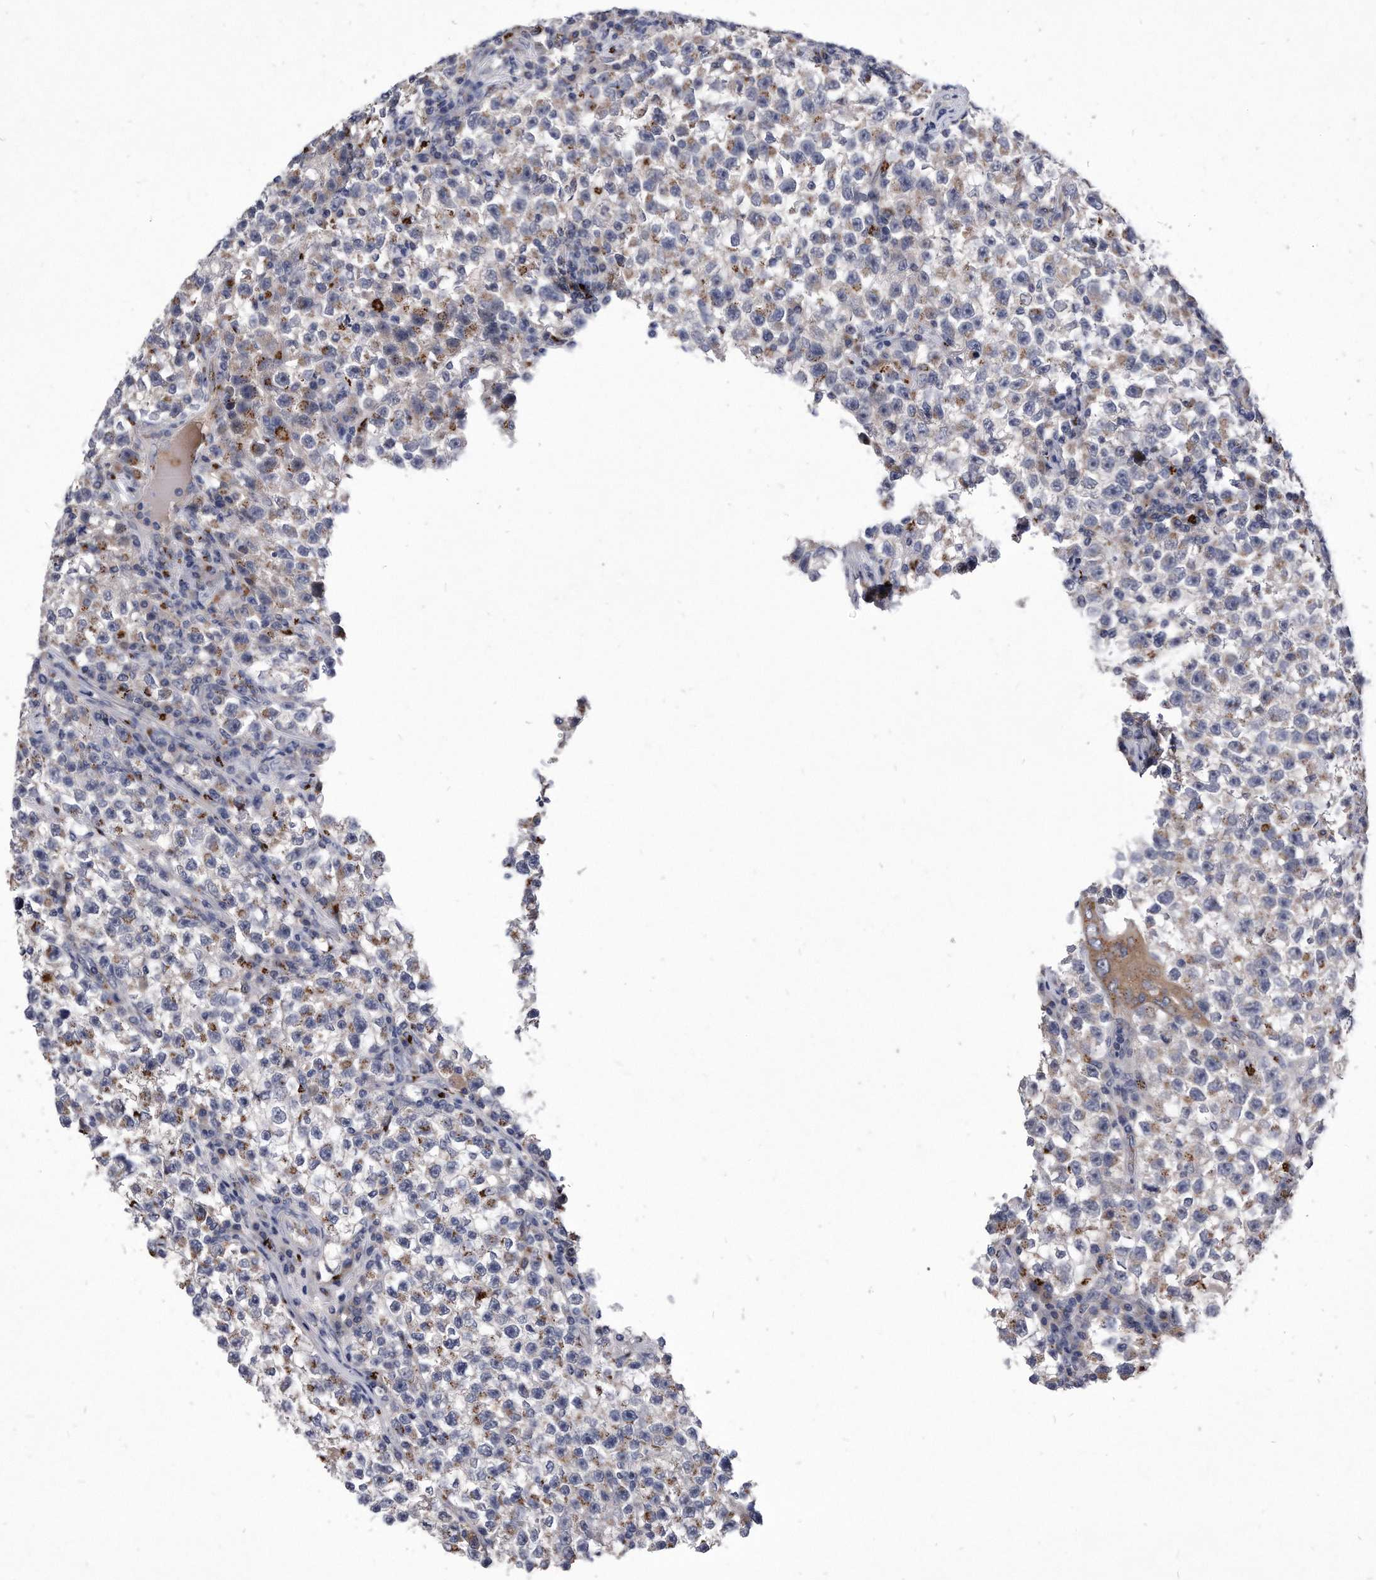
{"staining": {"intensity": "weak", "quantity": "25%-75%", "location": "cytoplasmic/membranous"}, "tissue": "testis cancer", "cell_type": "Tumor cells", "image_type": "cancer", "snomed": [{"axis": "morphology", "description": "Seminoma, NOS"}, {"axis": "topography", "description": "Testis"}], "caption": "This is an image of IHC staining of testis cancer (seminoma), which shows weak expression in the cytoplasmic/membranous of tumor cells.", "gene": "MGAT4A", "patient": {"sex": "male", "age": 22}}